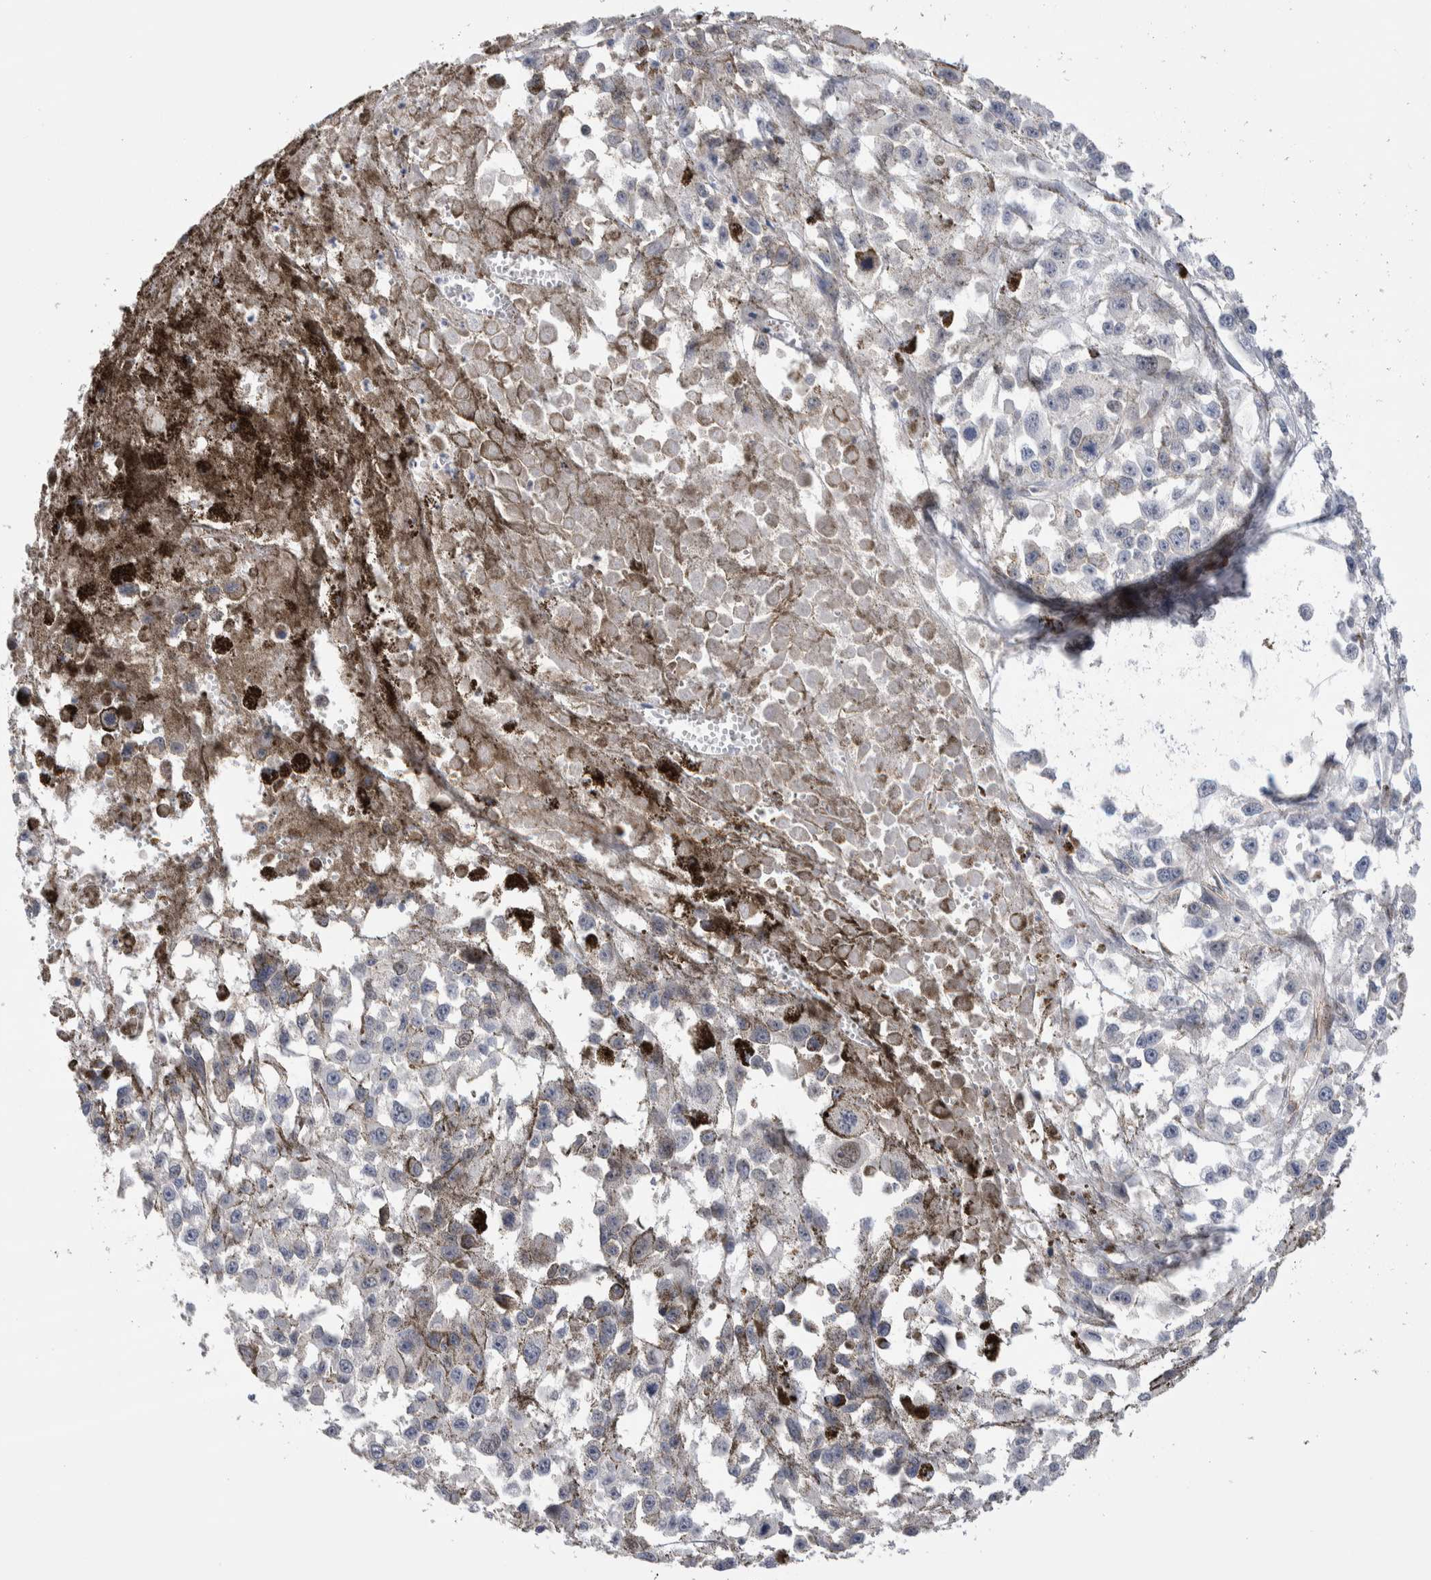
{"staining": {"intensity": "negative", "quantity": "none", "location": "none"}, "tissue": "melanoma", "cell_type": "Tumor cells", "image_type": "cancer", "snomed": [{"axis": "morphology", "description": "Malignant melanoma, Metastatic site"}, {"axis": "topography", "description": "Lymph node"}], "caption": "DAB (3,3'-diaminobenzidine) immunohistochemical staining of melanoma displays no significant expression in tumor cells. (Stains: DAB IHC with hematoxylin counter stain, Microscopy: brightfield microscopy at high magnification).", "gene": "ZBTB49", "patient": {"sex": "male", "age": 59}}